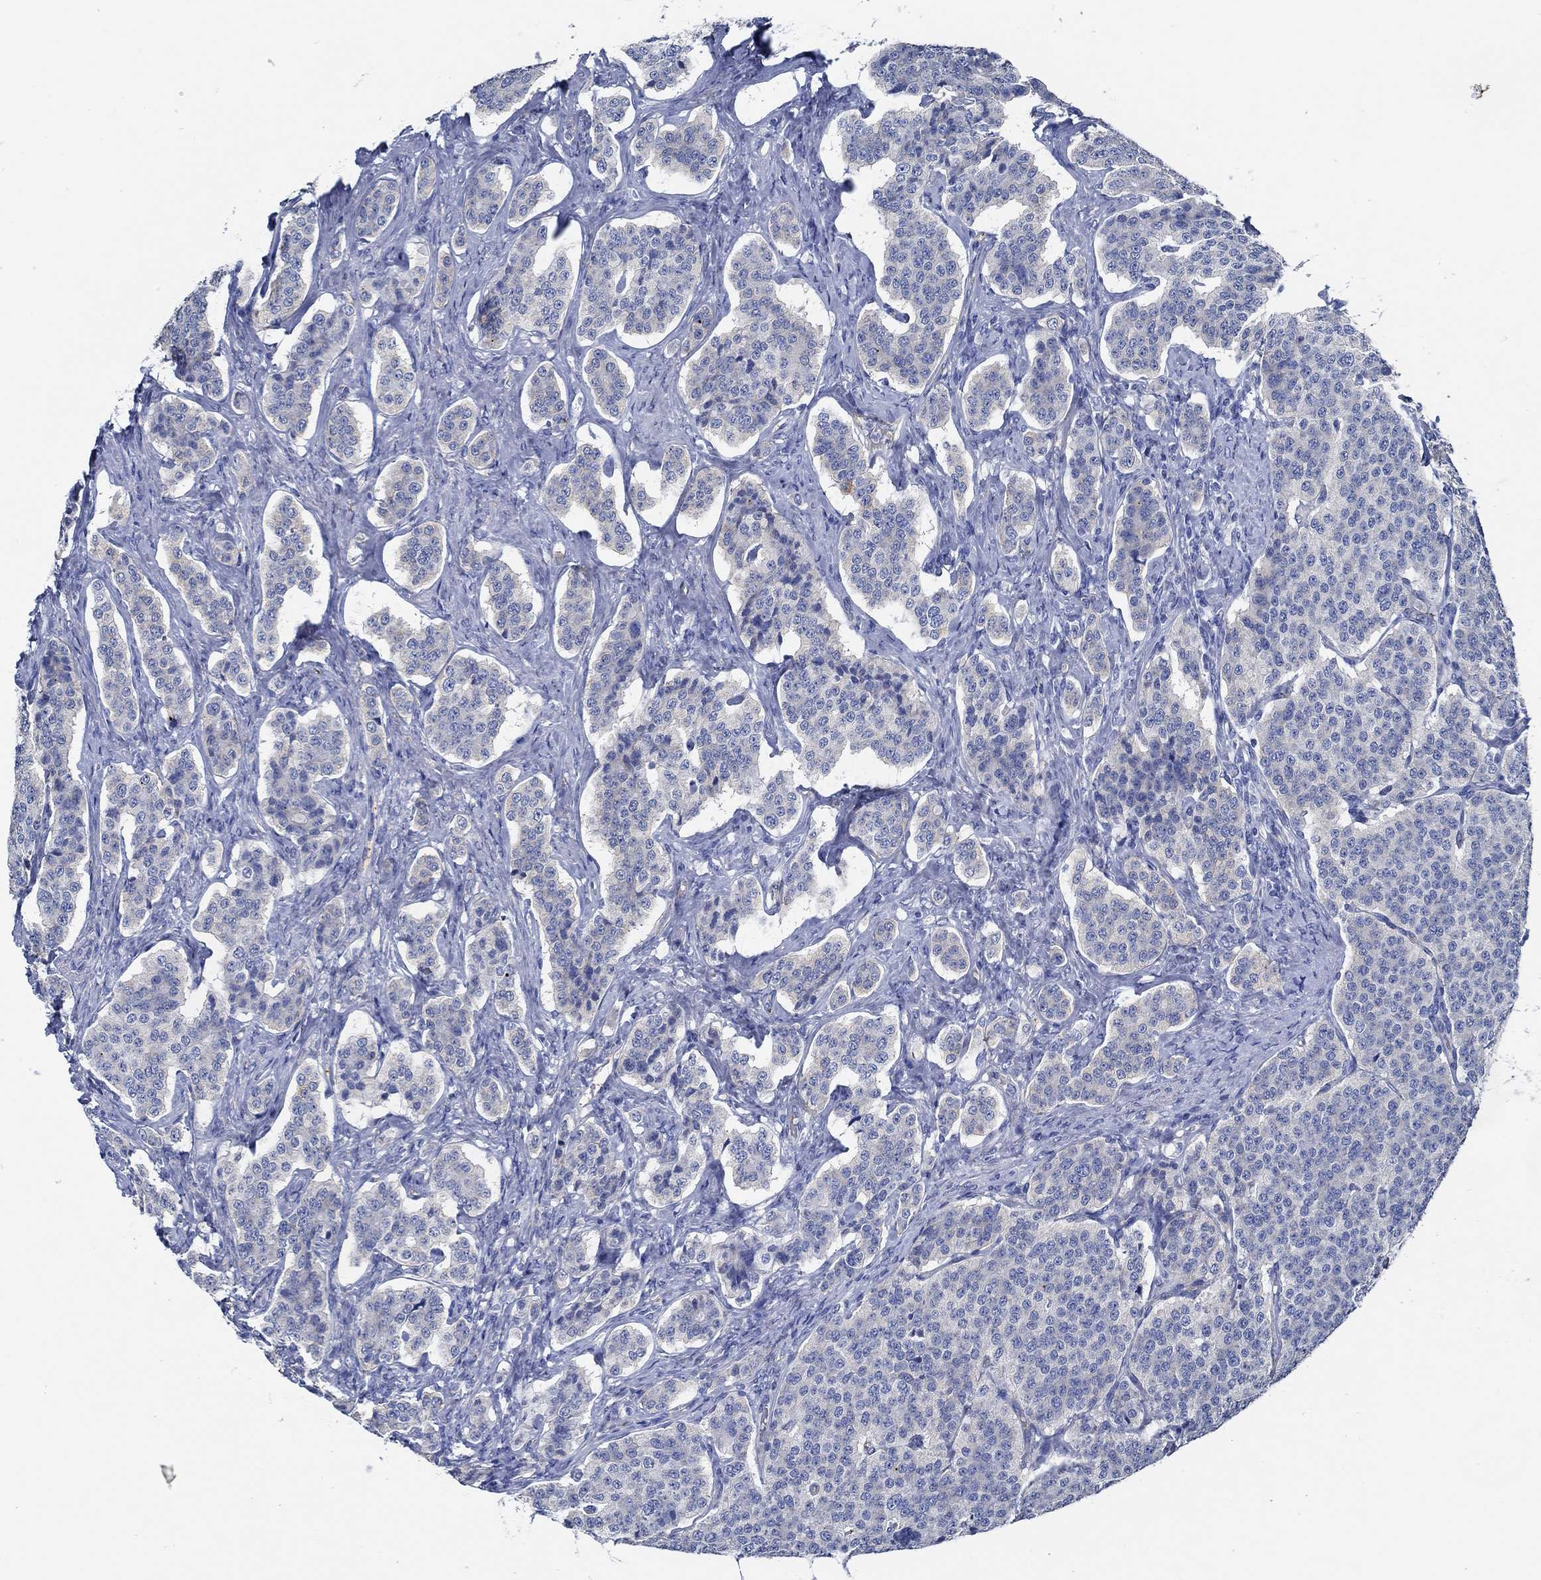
{"staining": {"intensity": "negative", "quantity": "none", "location": "none"}, "tissue": "carcinoid", "cell_type": "Tumor cells", "image_type": "cancer", "snomed": [{"axis": "morphology", "description": "Carcinoid, malignant, NOS"}, {"axis": "topography", "description": "Small intestine"}], "caption": "IHC image of neoplastic tissue: human carcinoid stained with DAB exhibits no significant protein expression in tumor cells.", "gene": "HECW2", "patient": {"sex": "female", "age": 58}}